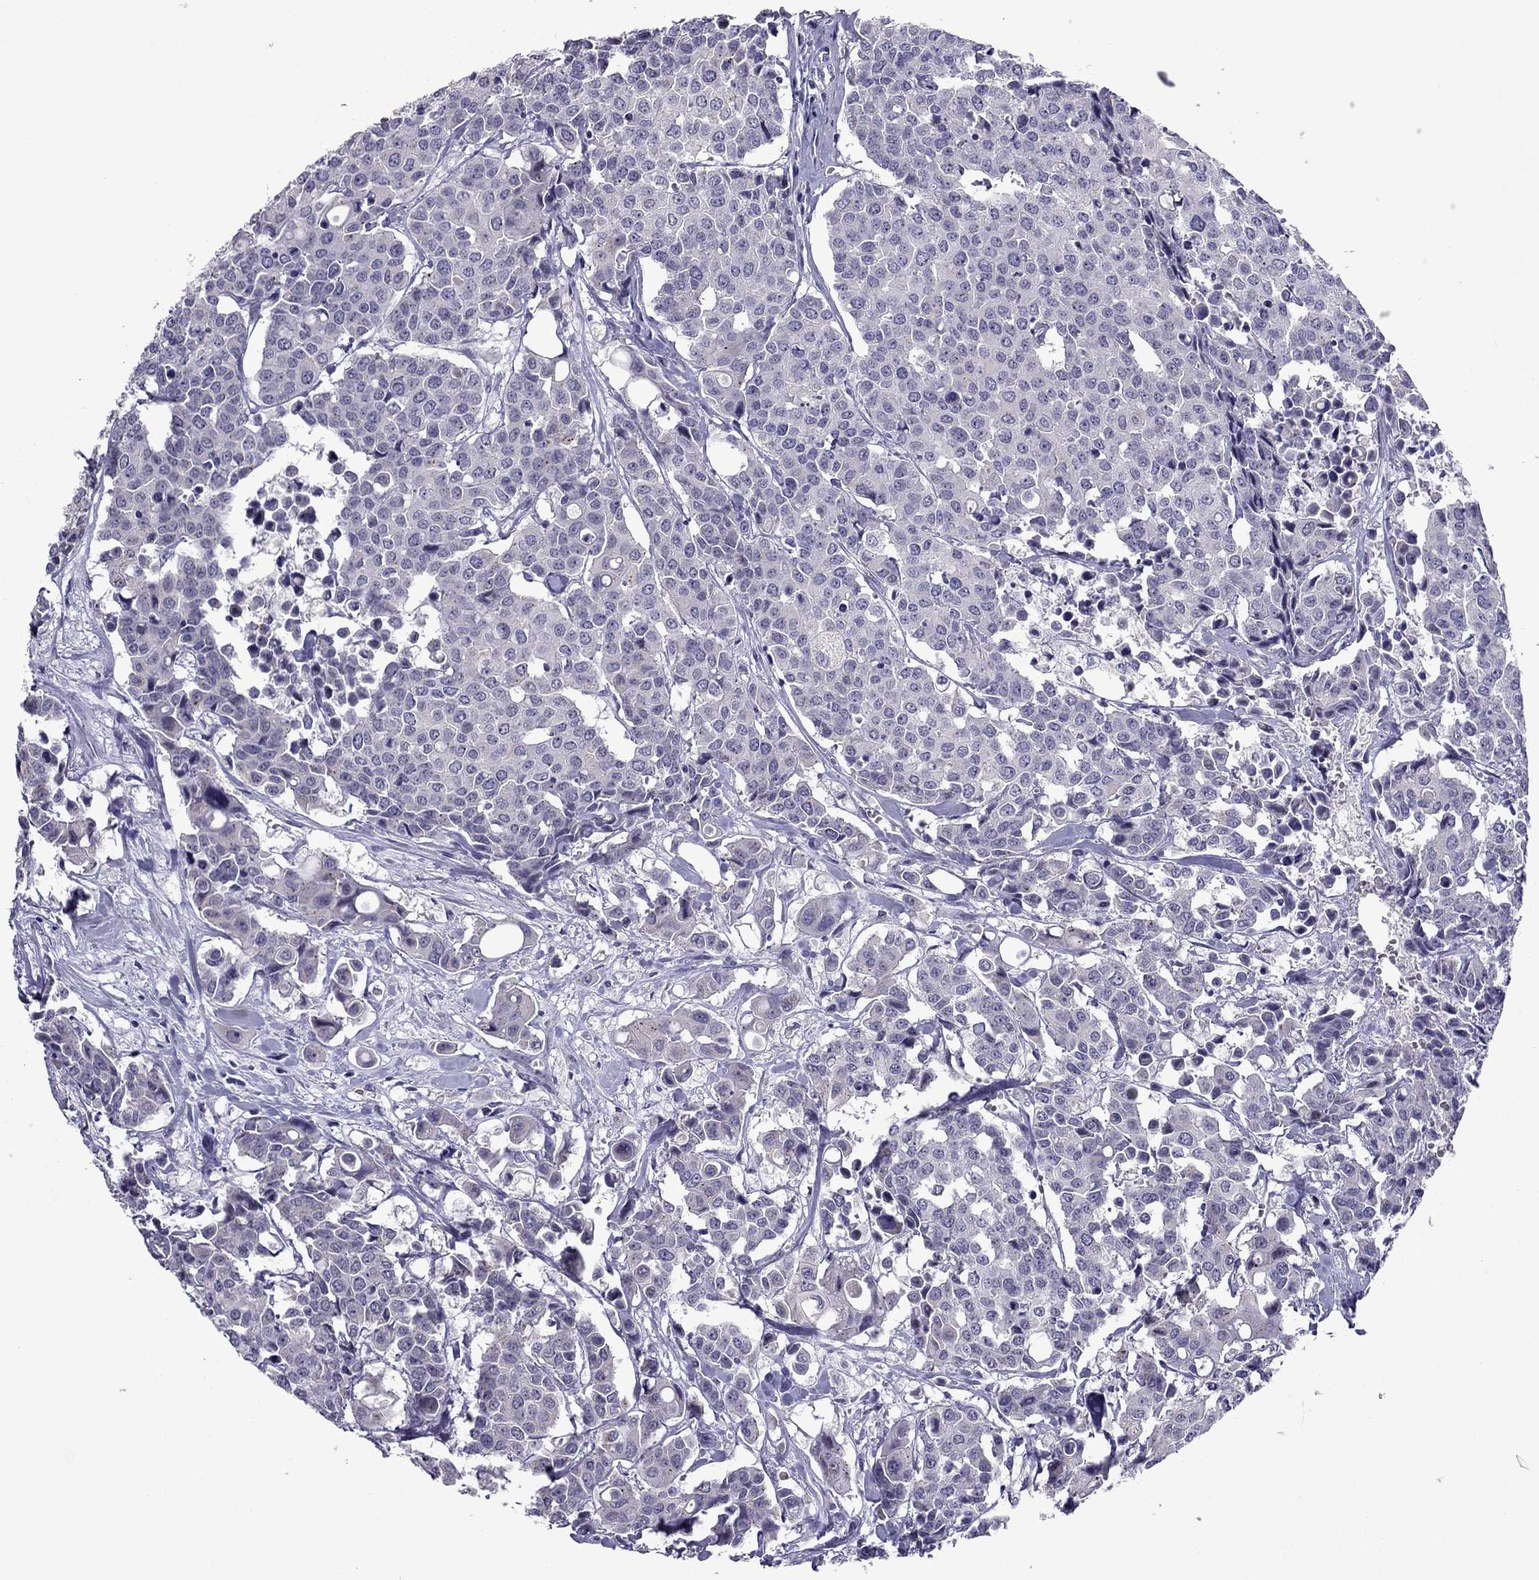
{"staining": {"intensity": "negative", "quantity": "none", "location": "none"}, "tissue": "carcinoid", "cell_type": "Tumor cells", "image_type": "cancer", "snomed": [{"axis": "morphology", "description": "Carcinoid, malignant, NOS"}, {"axis": "topography", "description": "Colon"}], "caption": "High power microscopy photomicrograph of an IHC histopathology image of carcinoid (malignant), revealing no significant expression in tumor cells.", "gene": "MYBPH", "patient": {"sex": "male", "age": 81}}